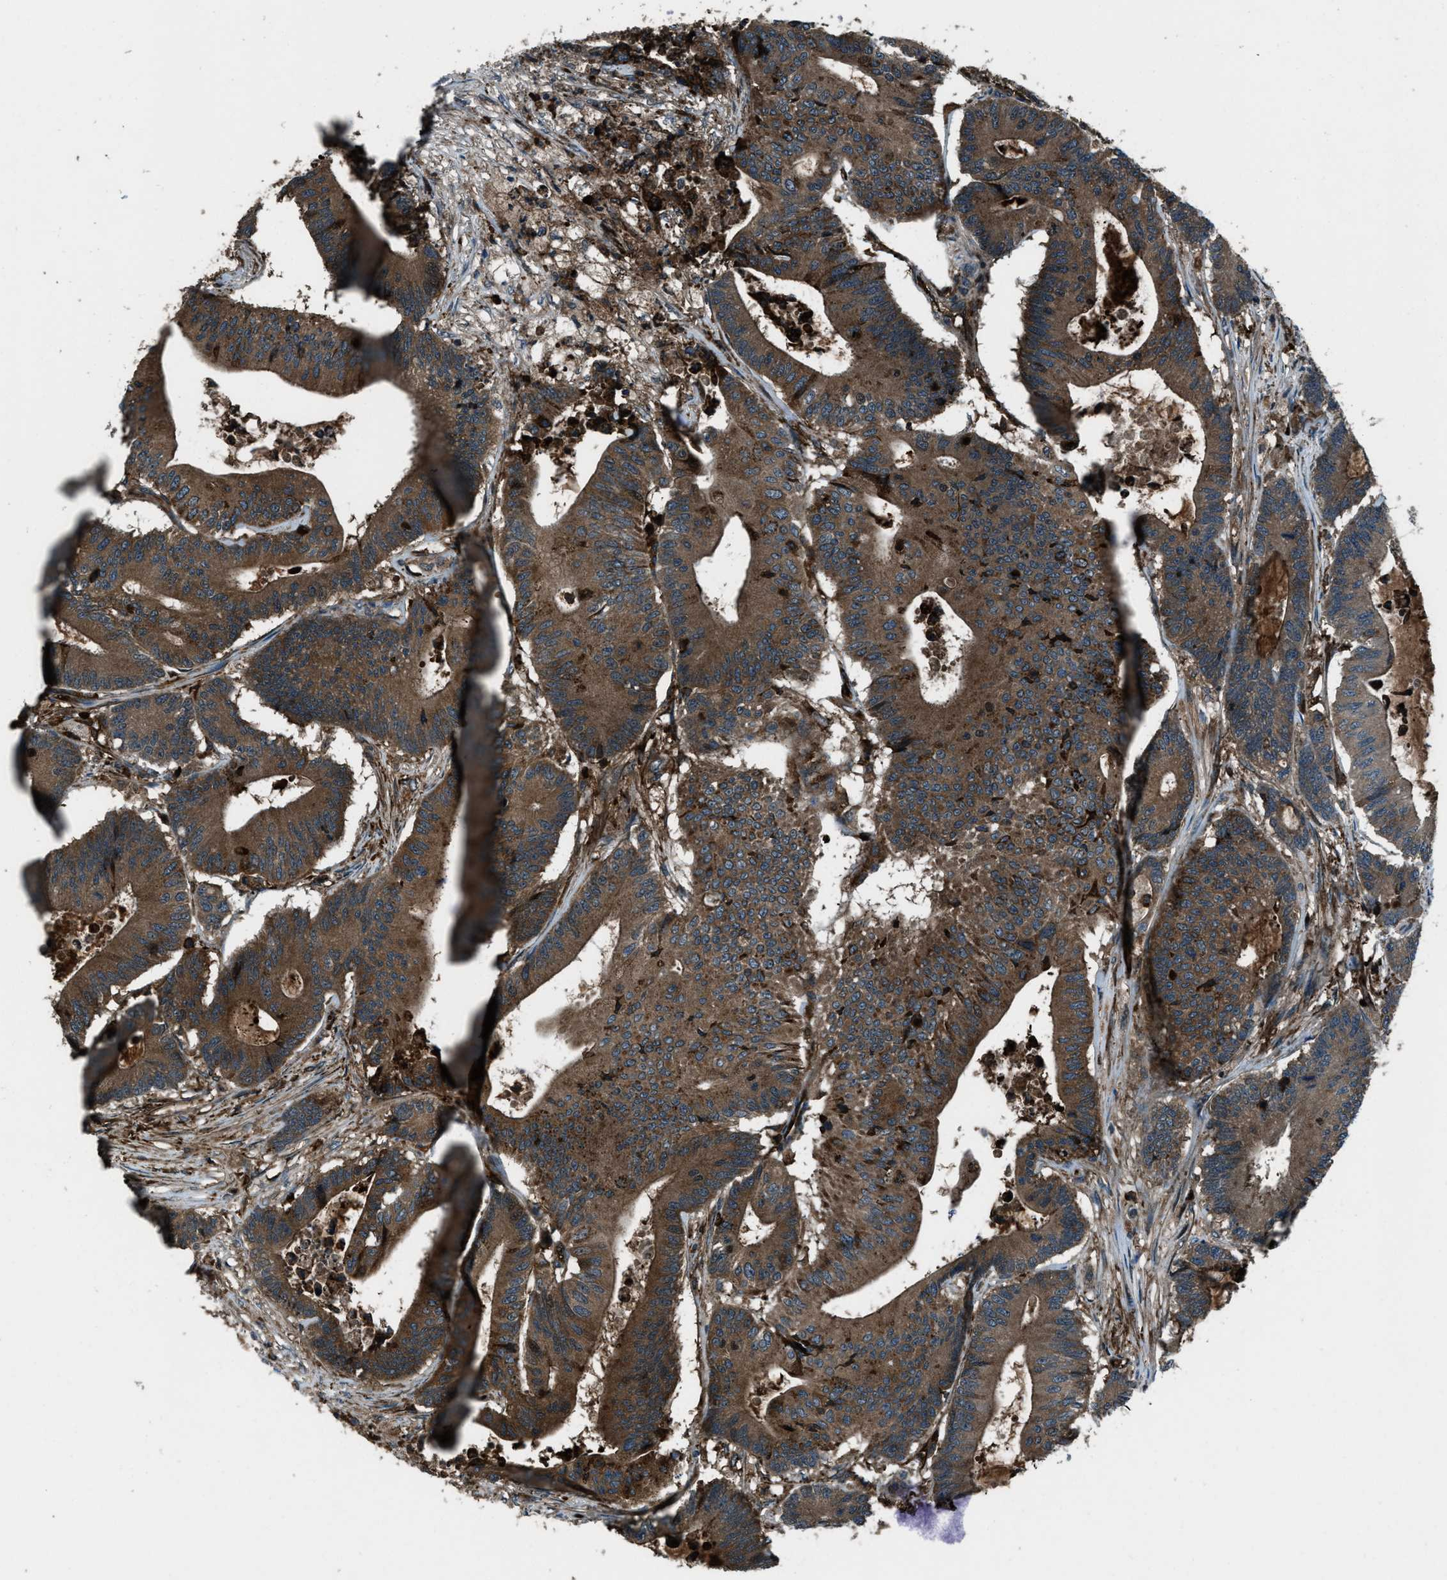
{"staining": {"intensity": "moderate", "quantity": ">75%", "location": "cytoplasmic/membranous"}, "tissue": "colorectal cancer", "cell_type": "Tumor cells", "image_type": "cancer", "snomed": [{"axis": "morphology", "description": "Adenocarcinoma, NOS"}, {"axis": "topography", "description": "Colon"}], "caption": "Immunohistochemistry image of neoplastic tissue: human adenocarcinoma (colorectal) stained using immunohistochemistry shows medium levels of moderate protein expression localized specifically in the cytoplasmic/membranous of tumor cells, appearing as a cytoplasmic/membranous brown color.", "gene": "SNX30", "patient": {"sex": "female", "age": 84}}